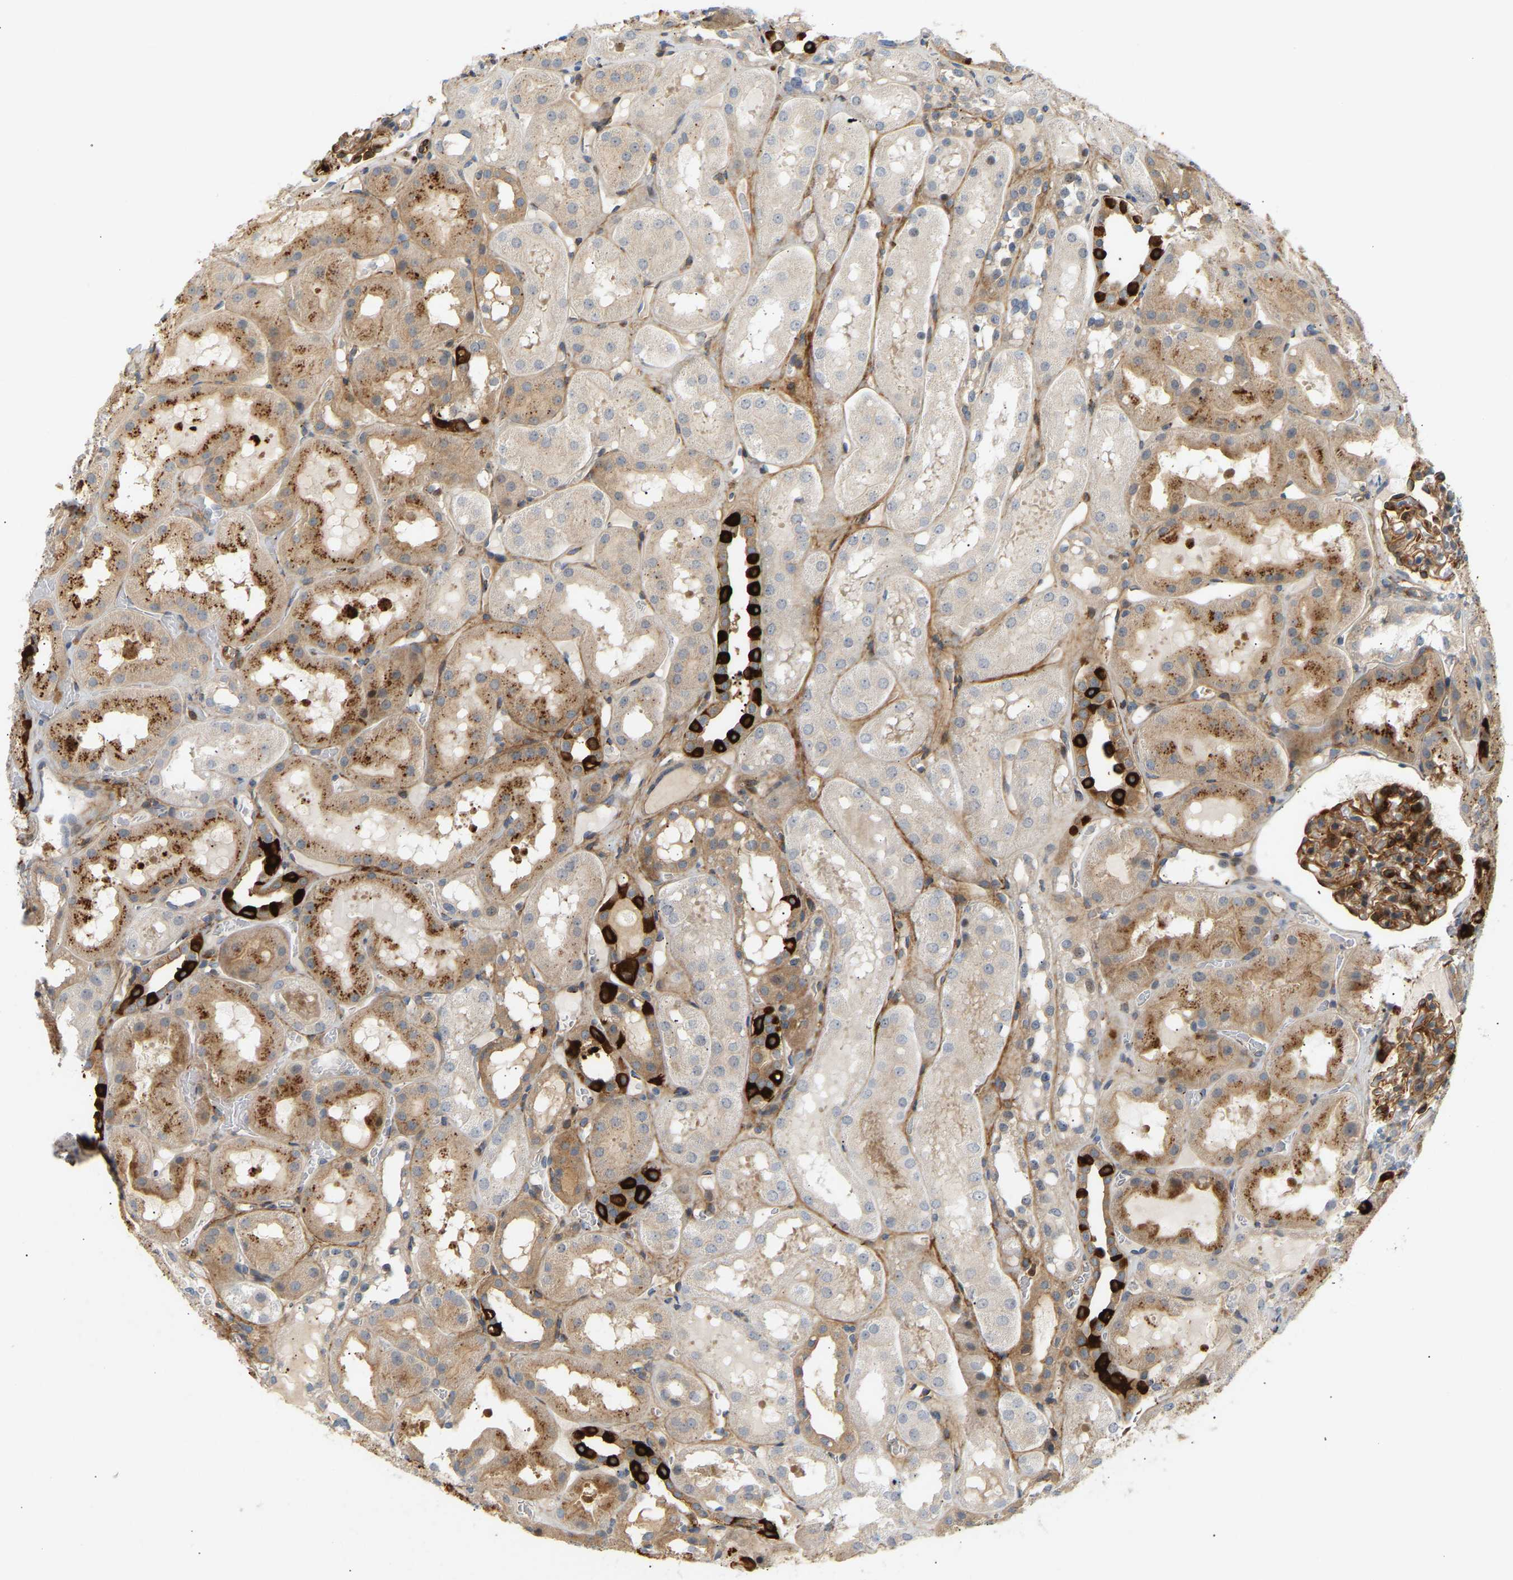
{"staining": {"intensity": "moderate", "quantity": ">75%", "location": "cytoplasmic/membranous"}, "tissue": "kidney", "cell_type": "Cells in glomeruli", "image_type": "normal", "snomed": [{"axis": "morphology", "description": "Normal tissue, NOS"}, {"axis": "topography", "description": "Kidney"}, {"axis": "topography", "description": "Urinary bladder"}], "caption": "An IHC histopathology image of unremarkable tissue is shown. Protein staining in brown shows moderate cytoplasmic/membranous positivity in kidney within cells in glomeruli. Using DAB (3,3'-diaminobenzidine) (brown) and hematoxylin (blue) stains, captured at high magnification using brightfield microscopy.", "gene": "PLCG2", "patient": {"sex": "male", "age": 16}}